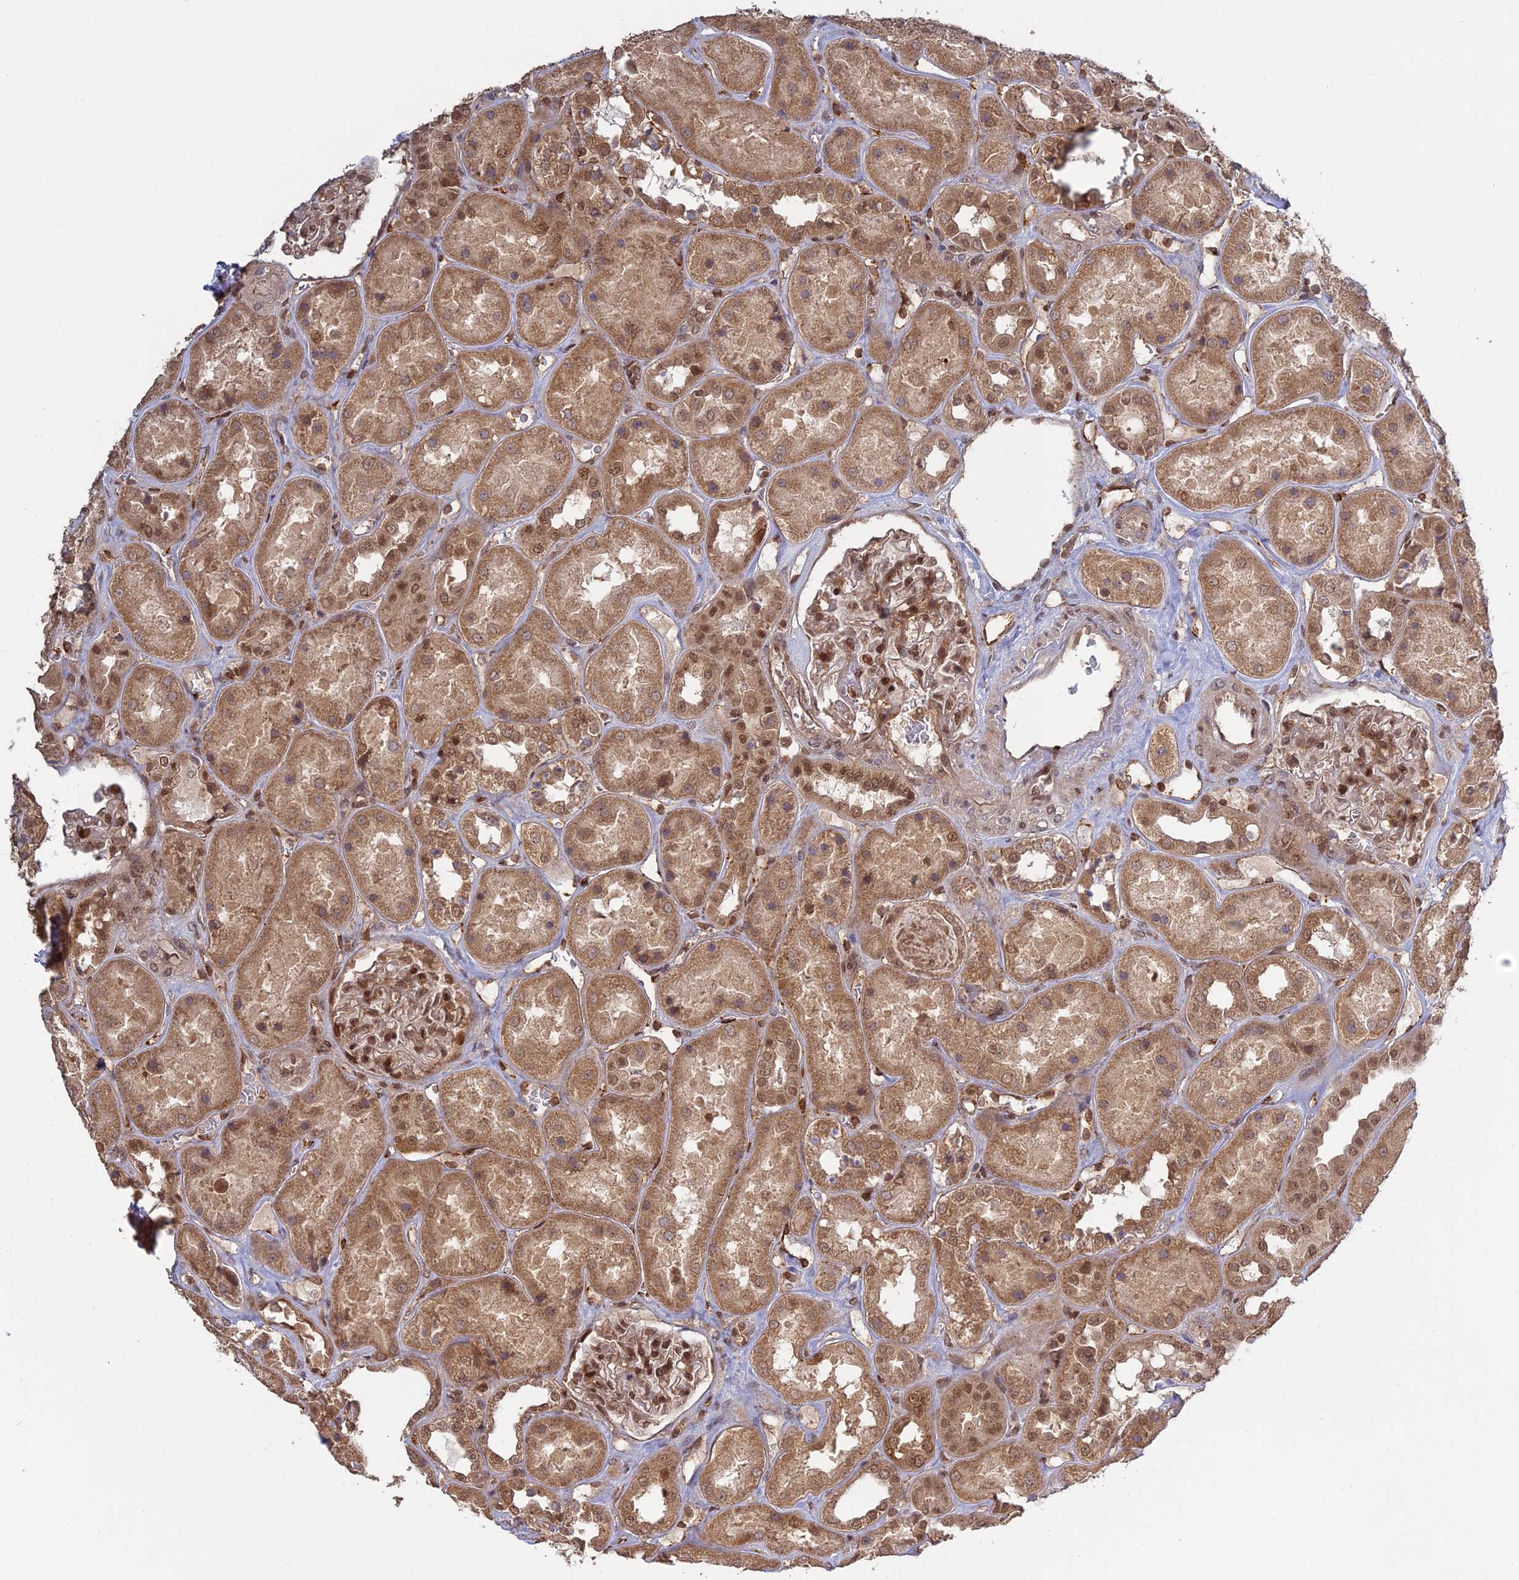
{"staining": {"intensity": "moderate", "quantity": ">75%", "location": "cytoplasmic/membranous,nuclear"}, "tissue": "kidney", "cell_type": "Cells in glomeruli", "image_type": "normal", "snomed": [{"axis": "morphology", "description": "Normal tissue, NOS"}, {"axis": "topography", "description": "Kidney"}], "caption": "Normal kidney was stained to show a protein in brown. There is medium levels of moderate cytoplasmic/membranous,nuclear staining in about >75% of cells in glomeruli. The staining is performed using DAB brown chromogen to label protein expression. The nuclei are counter-stained blue using hematoxylin.", "gene": "PKIG", "patient": {"sex": "male", "age": 70}}